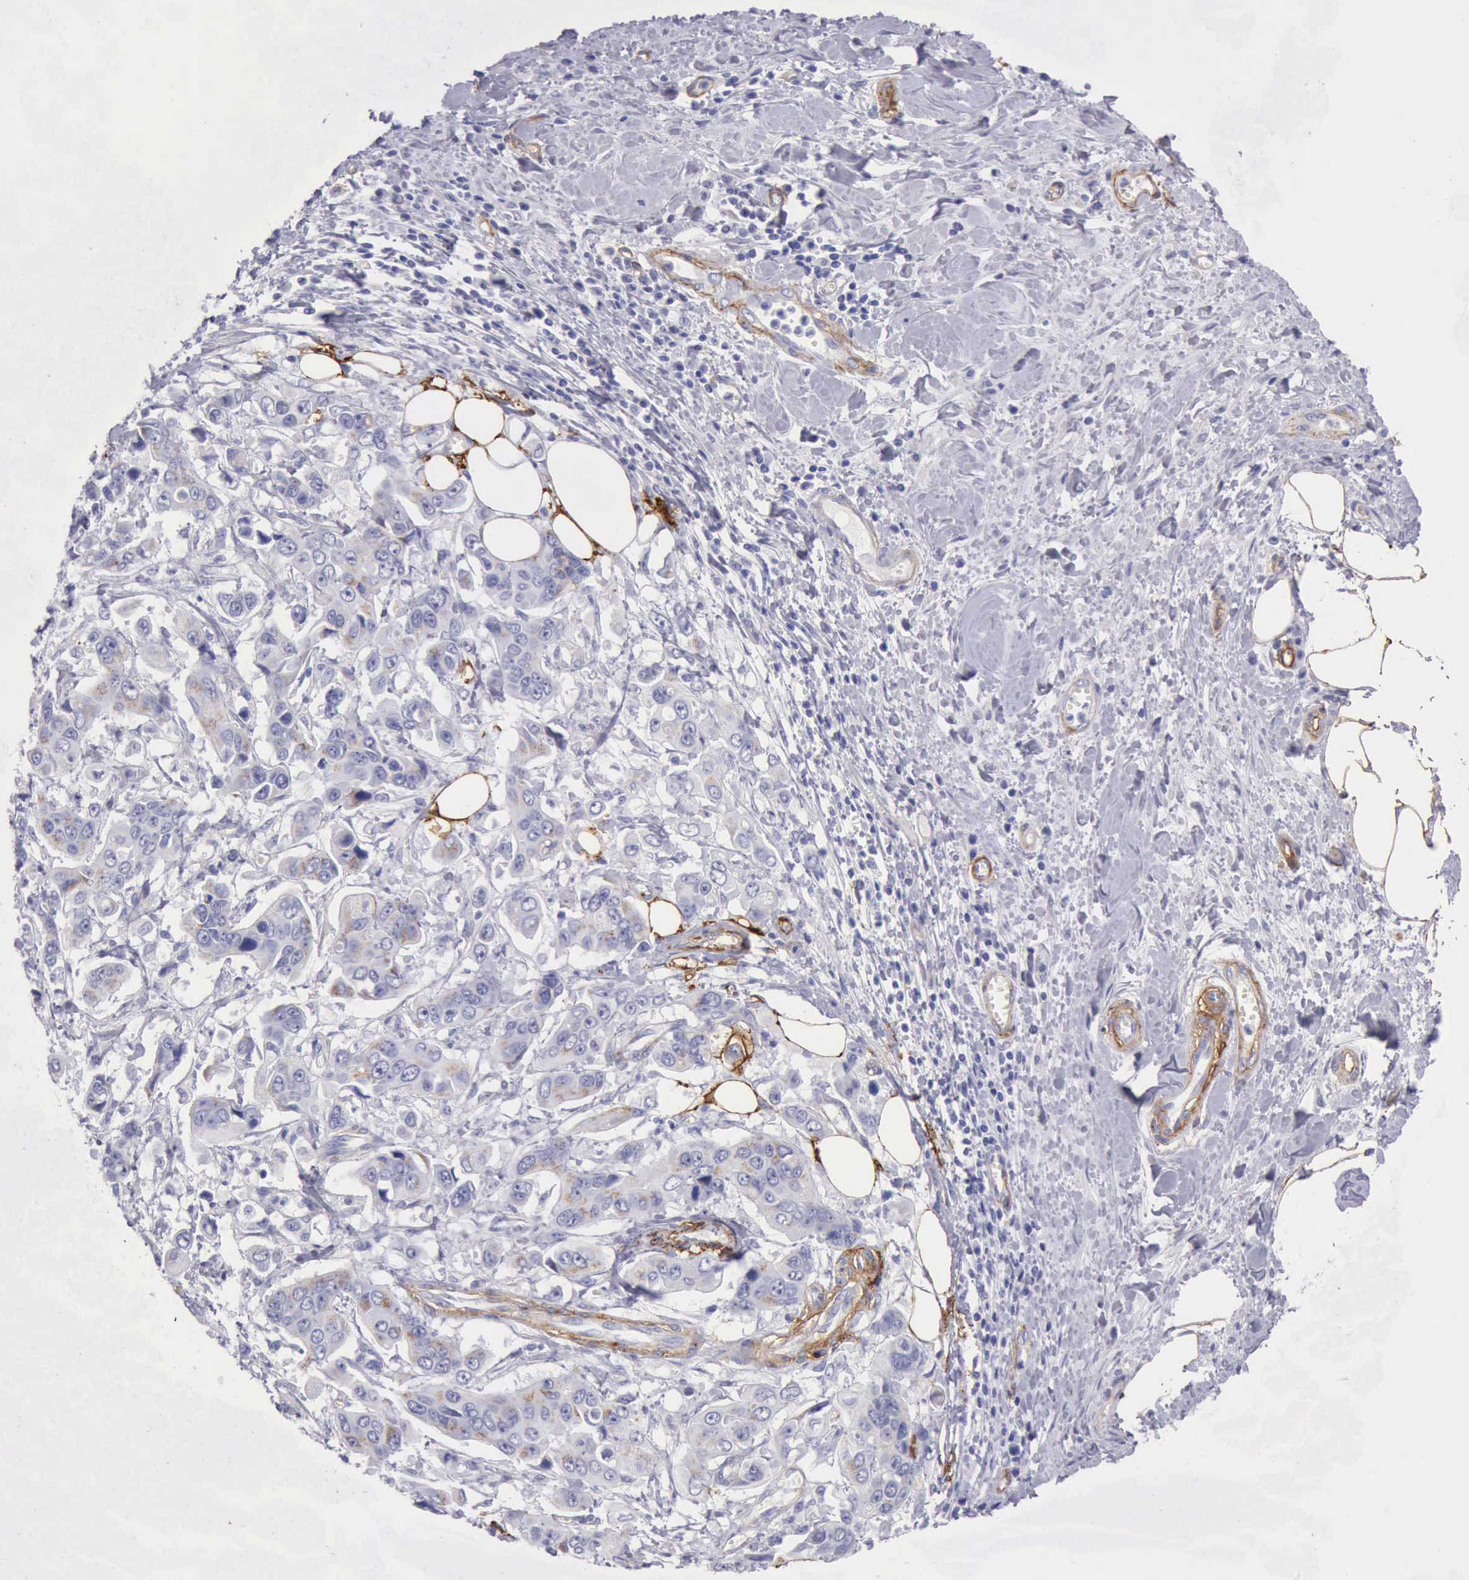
{"staining": {"intensity": "negative", "quantity": "none", "location": "none"}, "tissue": "stomach cancer", "cell_type": "Tumor cells", "image_type": "cancer", "snomed": [{"axis": "morphology", "description": "Adenocarcinoma, NOS"}, {"axis": "topography", "description": "Stomach, upper"}], "caption": "Tumor cells are negative for protein expression in human adenocarcinoma (stomach).", "gene": "AOC3", "patient": {"sex": "male", "age": 80}}